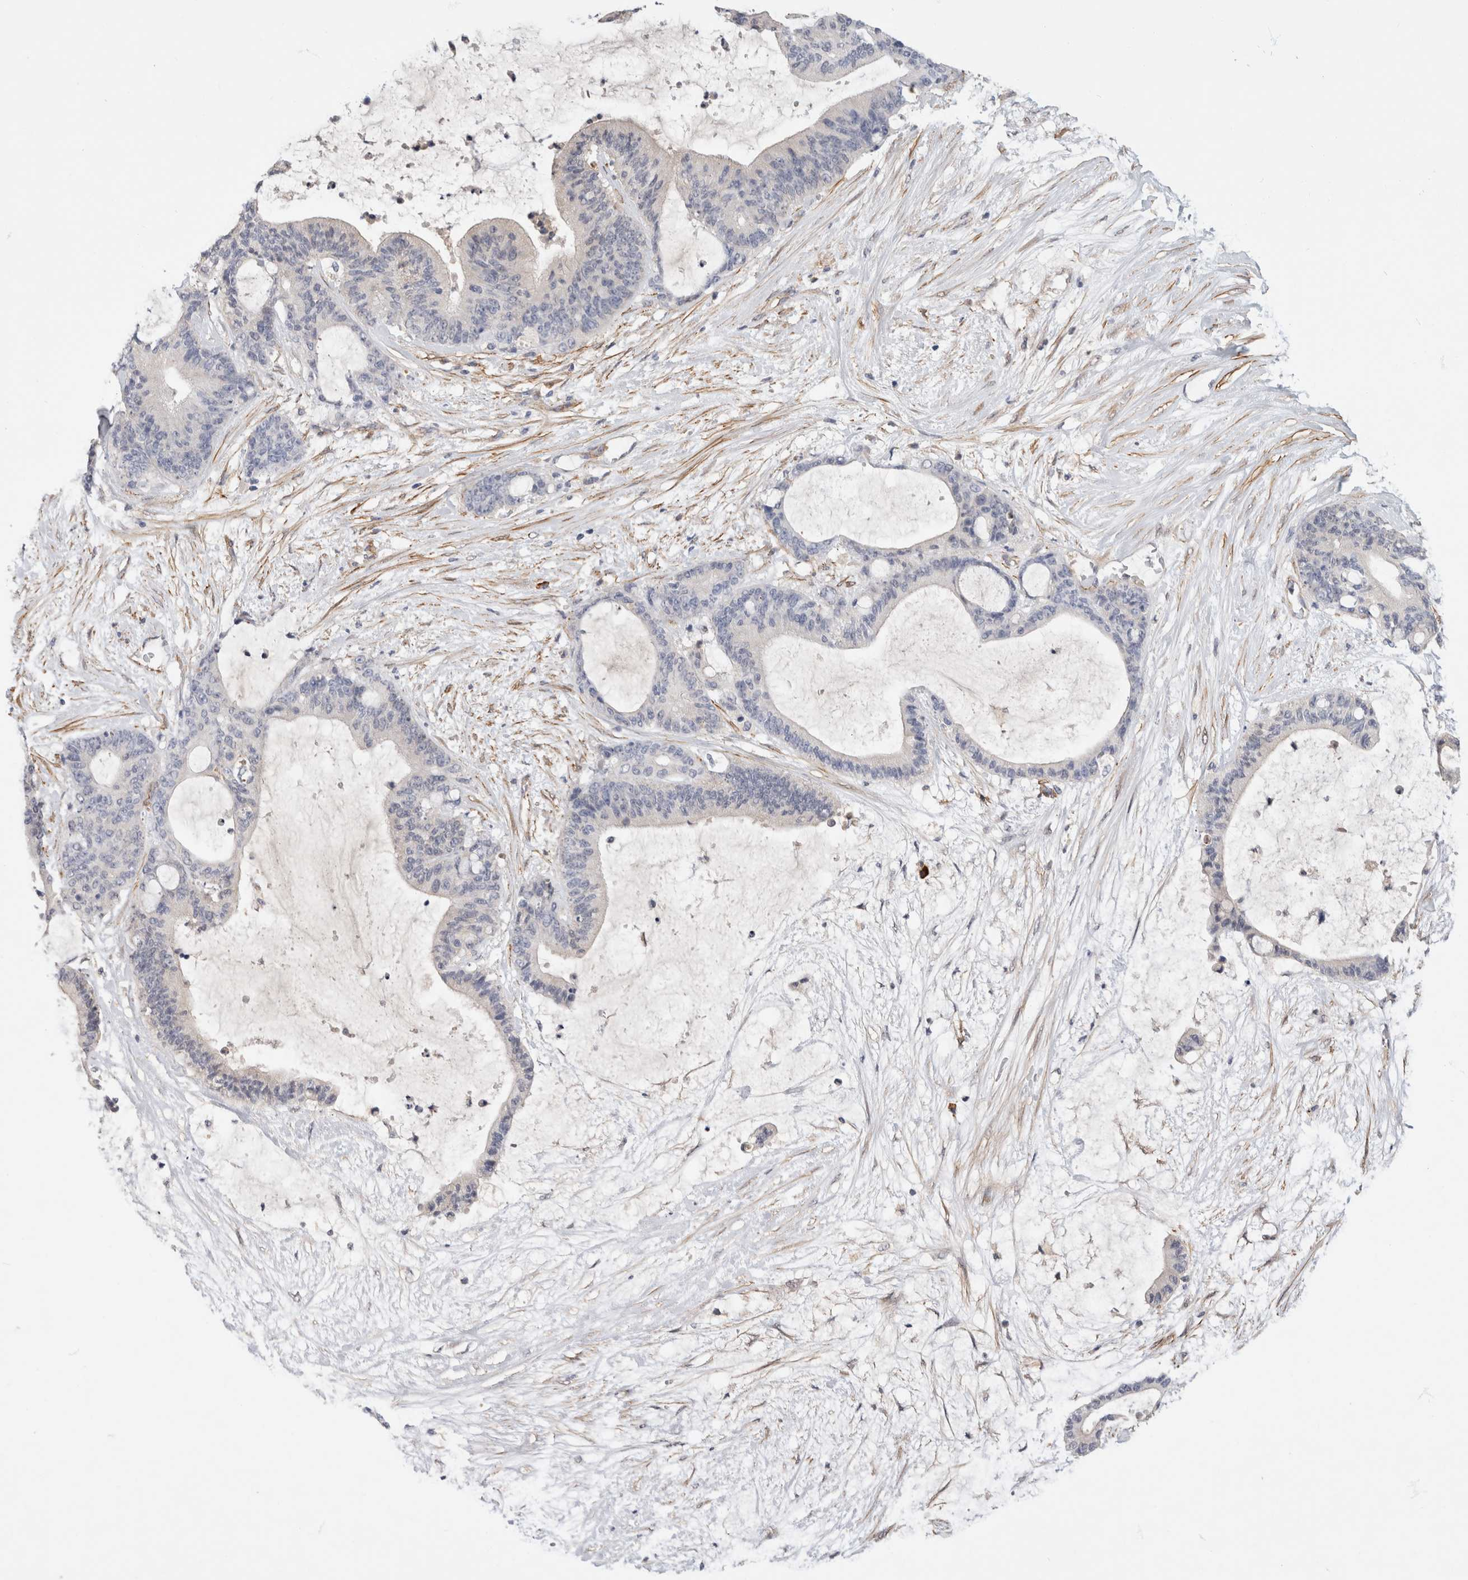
{"staining": {"intensity": "negative", "quantity": "none", "location": "none"}, "tissue": "liver cancer", "cell_type": "Tumor cells", "image_type": "cancer", "snomed": [{"axis": "morphology", "description": "Cholangiocarcinoma"}, {"axis": "topography", "description": "Liver"}], "caption": "Micrograph shows no significant protein expression in tumor cells of liver cholangiocarcinoma.", "gene": "PGM1", "patient": {"sex": "female", "age": 73}}